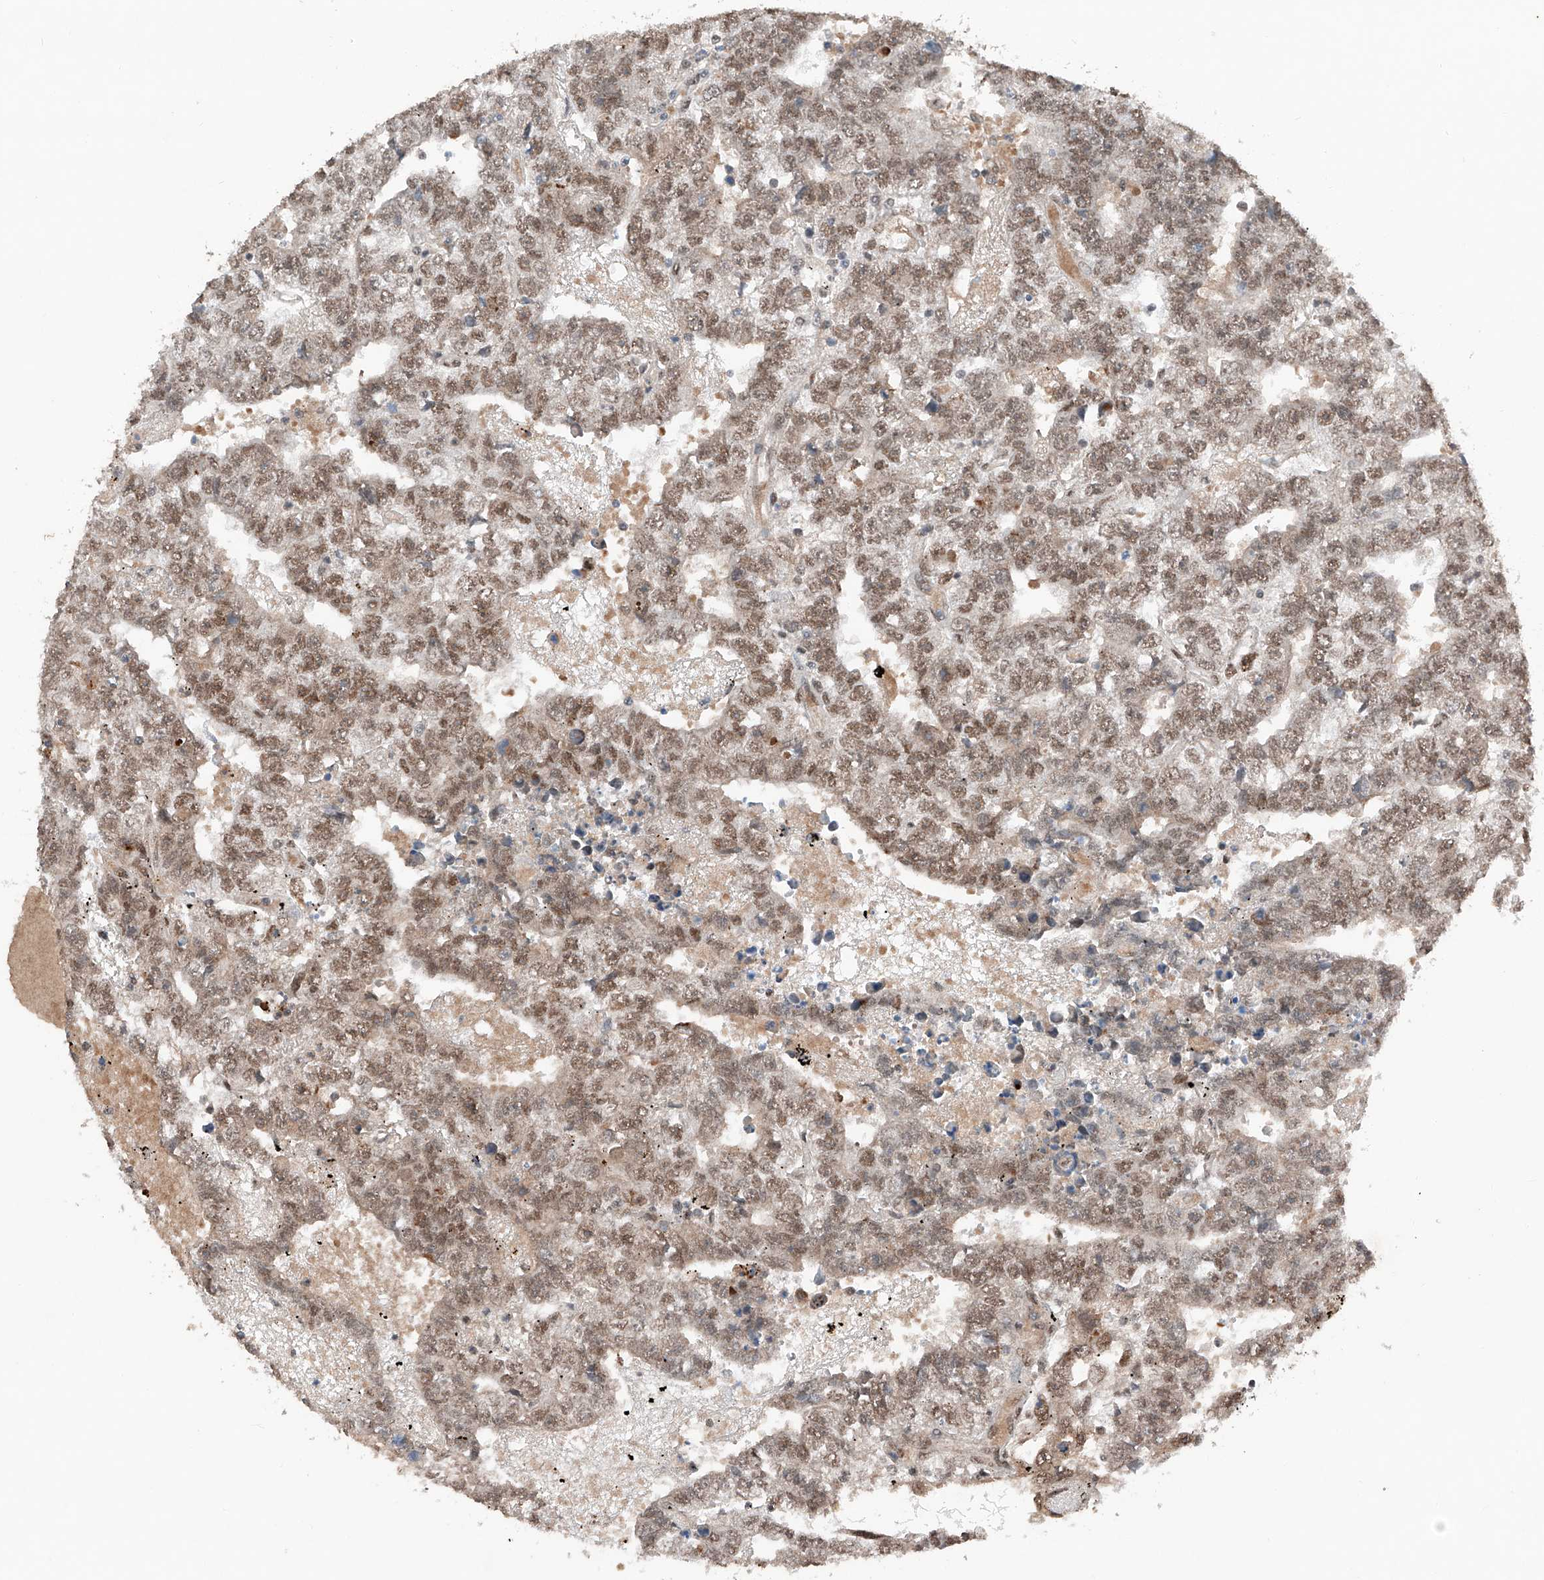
{"staining": {"intensity": "moderate", "quantity": ">75%", "location": "nuclear"}, "tissue": "testis cancer", "cell_type": "Tumor cells", "image_type": "cancer", "snomed": [{"axis": "morphology", "description": "Carcinoma, Embryonal, NOS"}, {"axis": "topography", "description": "Testis"}], "caption": "Human testis cancer (embryonal carcinoma) stained with a protein marker demonstrates moderate staining in tumor cells.", "gene": "TBX4", "patient": {"sex": "male", "age": 25}}